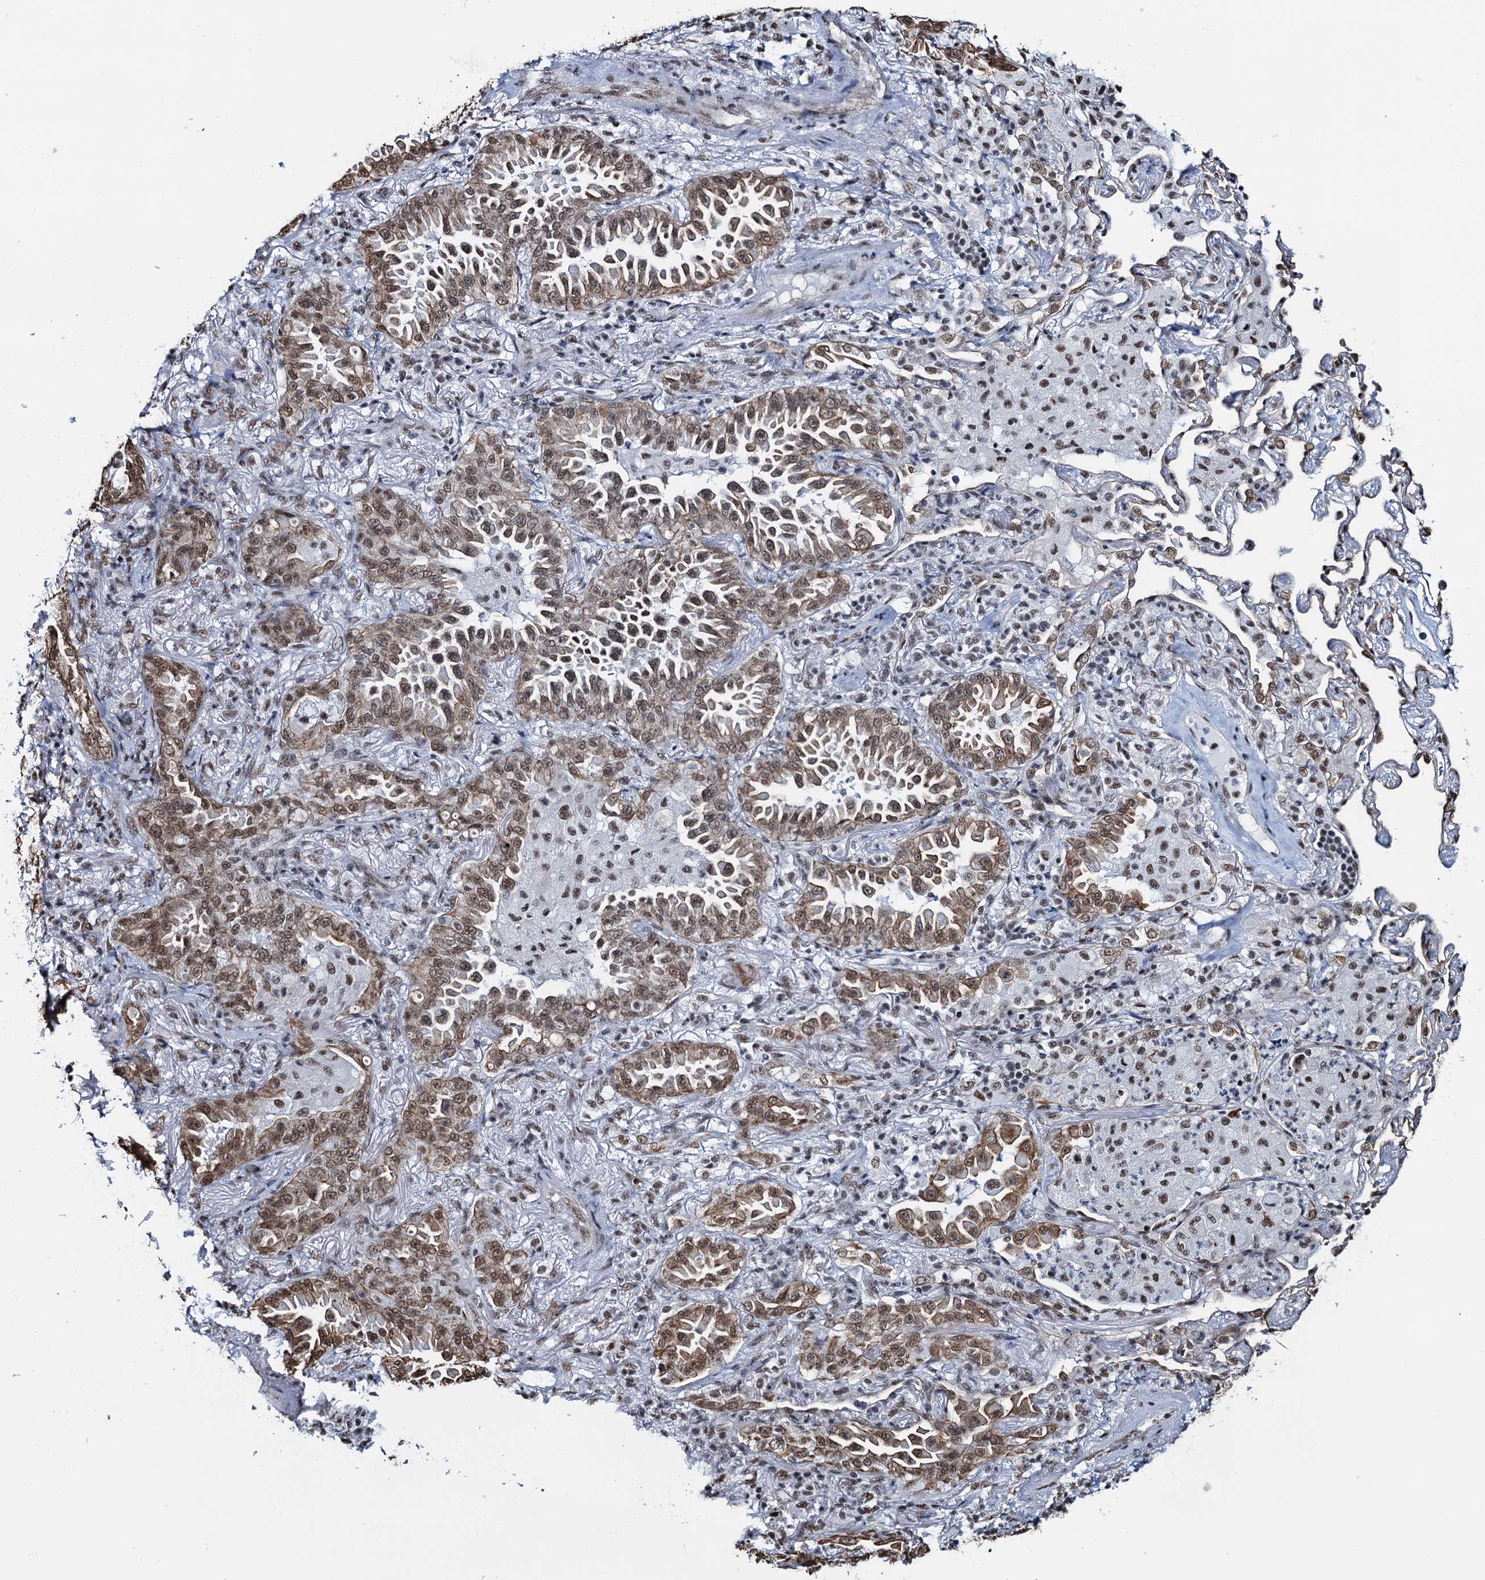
{"staining": {"intensity": "moderate", "quantity": ">75%", "location": "cytoplasmic/membranous,nuclear"}, "tissue": "lung cancer", "cell_type": "Tumor cells", "image_type": "cancer", "snomed": [{"axis": "morphology", "description": "Adenocarcinoma, NOS"}, {"axis": "topography", "description": "Lung"}], "caption": "Adenocarcinoma (lung) tissue reveals moderate cytoplasmic/membranous and nuclear expression in about >75% of tumor cells (DAB (3,3'-diaminobenzidine) IHC, brown staining for protein, blue staining for nuclei).", "gene": "ZNF609", "patient": {"sex": "female", "age": 69}}